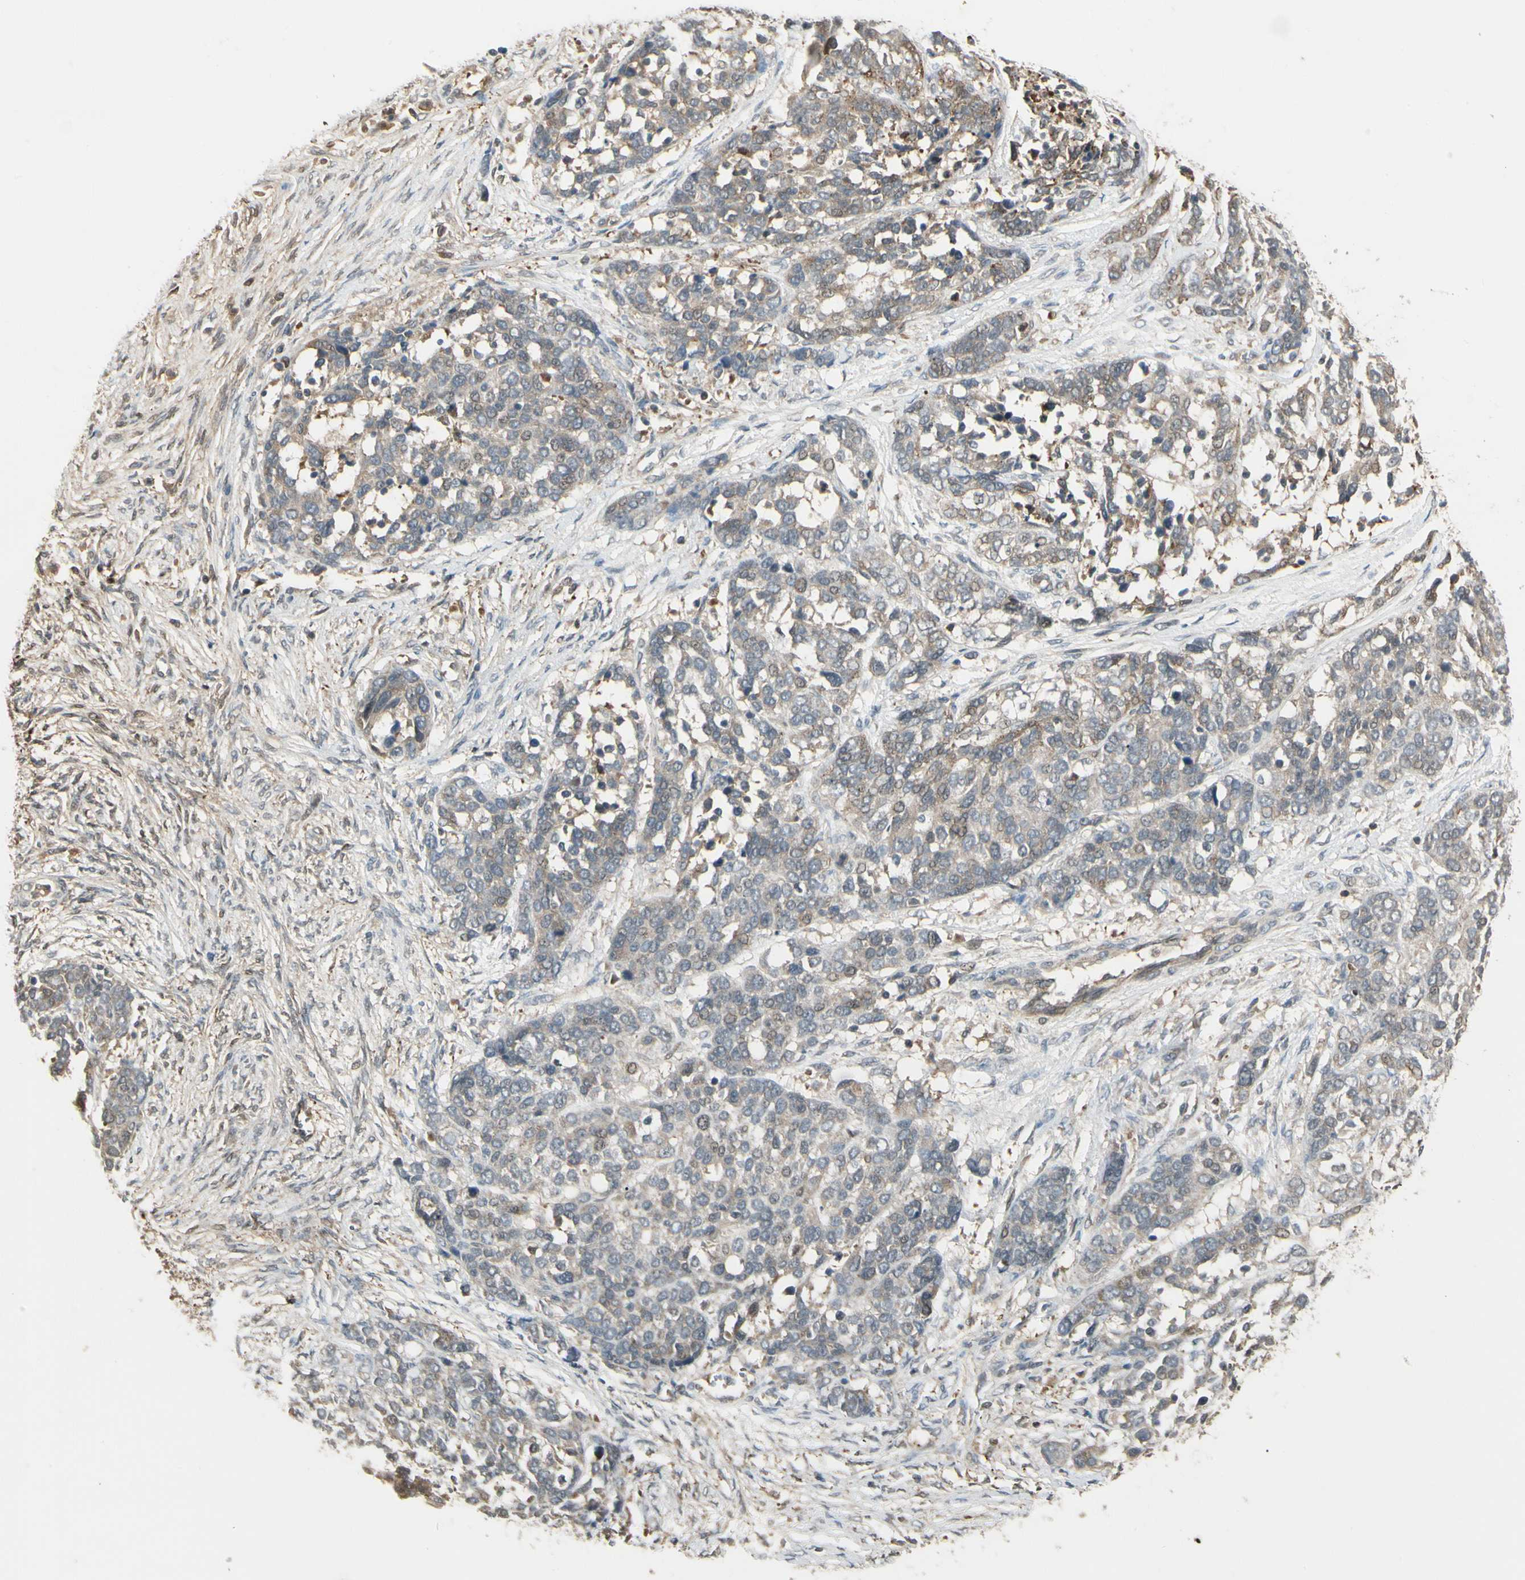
{"staining": {"intensity": "weak", "quantity": ">75%", "location": "cytoplasmic/membranous"}, "tissue": "ovarian cancer", "cell_type": "Tumor cells", "image_type": "cancer", "snomed": [{"axis": "morphology", "description": "Cystadenocarcinoma, serous, NOS"}, {"axis": "topography", "description": "Ovary"}], "caption": "There is low levels of weak cytoplasmic/membranous expression in tumor cells of serous cystadenocarcinoma (ovarian), as demonstrated by immunohistochemical staining (brown color).", "gene": "EVC", "patient": {"sex": "female", "age": 44}}